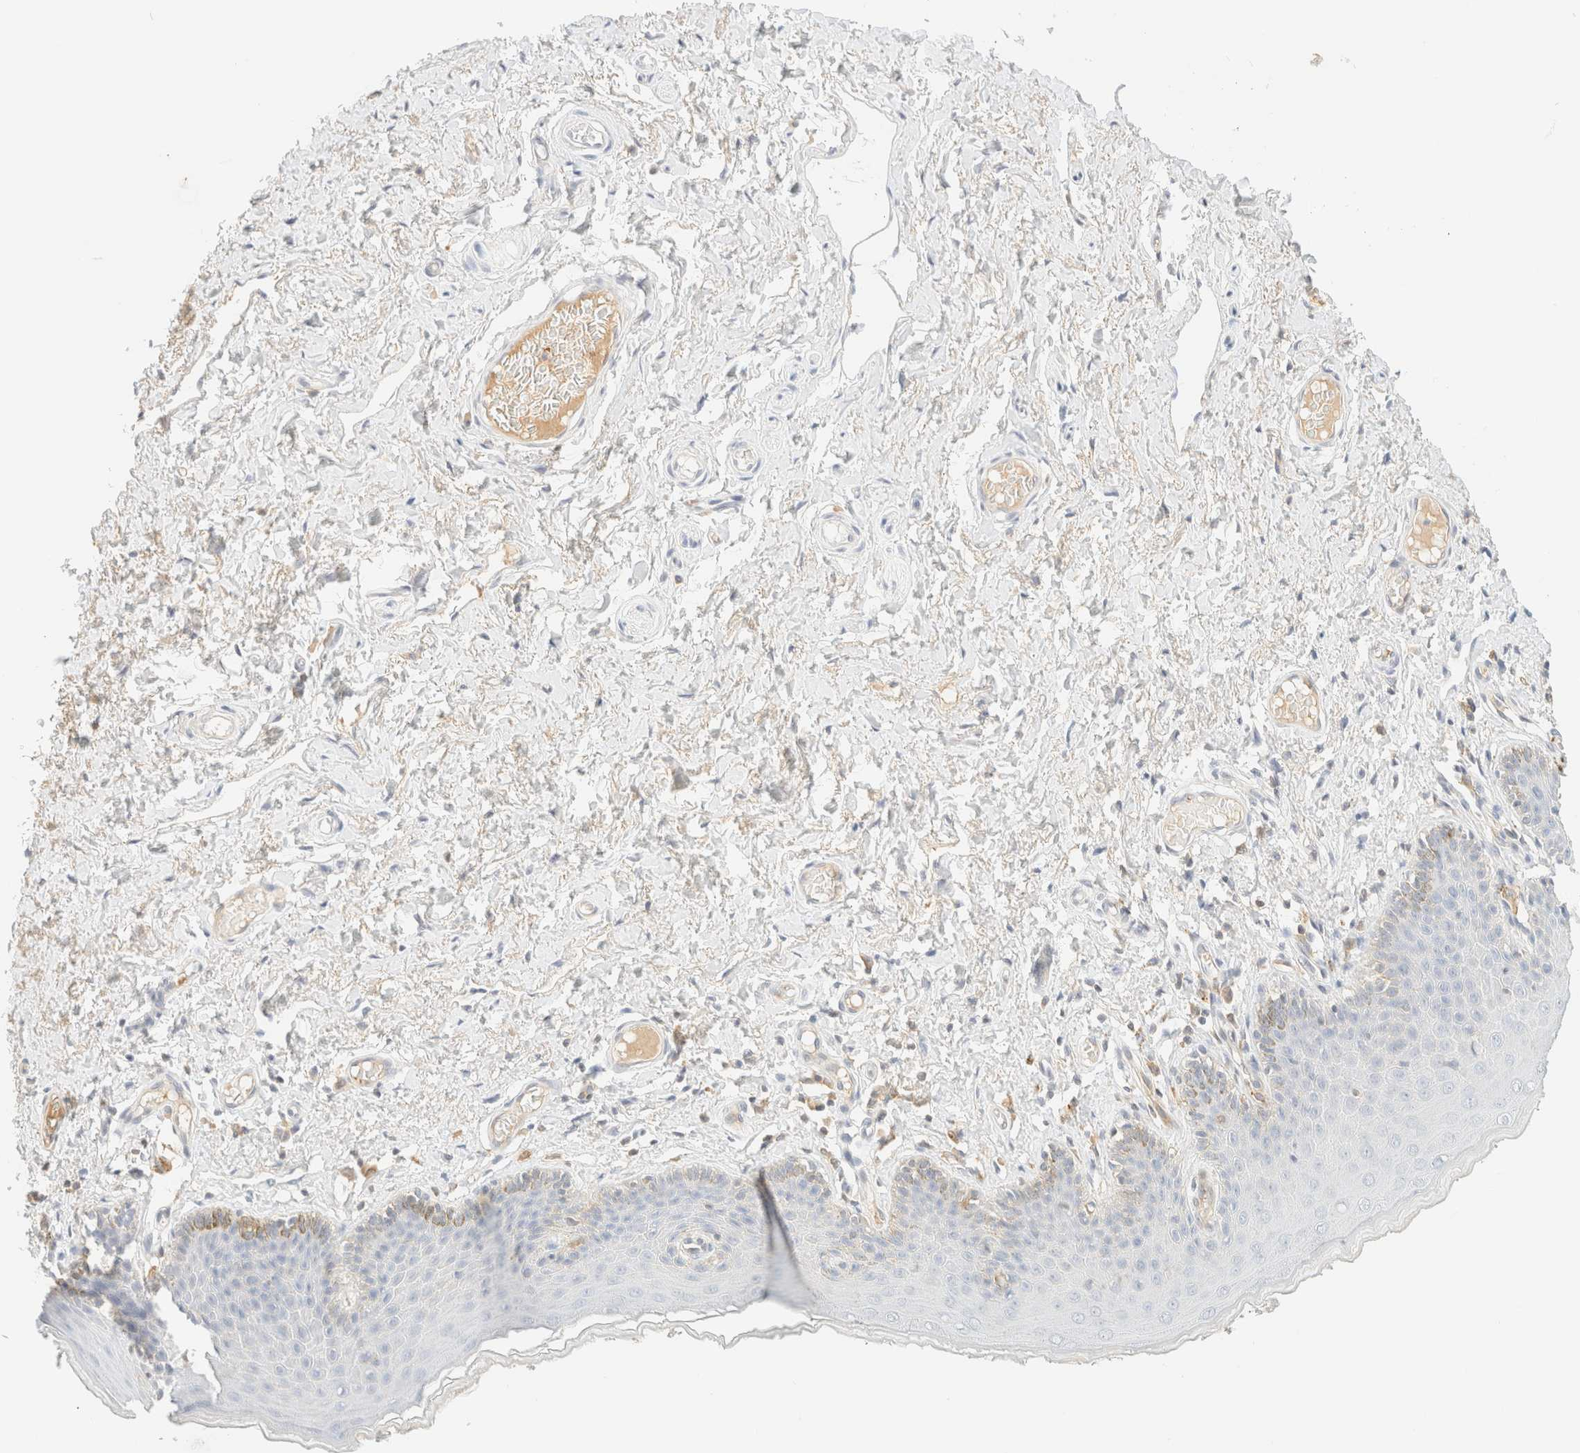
{"staining": {"intensity": "weak", "quantity": "<25%", "location": "cytoplasmic/membranous"}, "tissue": "skin", "cell_type": "Epidermal cells", "image_type": "normal", "snomed": [{"axis": "morphology", "description": "Normal tissue, NOS"}, {"axis": "topography", "description": "Vulva"}], "caption": "High power microscopy image of an IHC micrograph of normal skin, revealing no significant positivity in epidermal cells.", "gene": "FHOD1", "patient": {"sex": "female", "age": 66}}